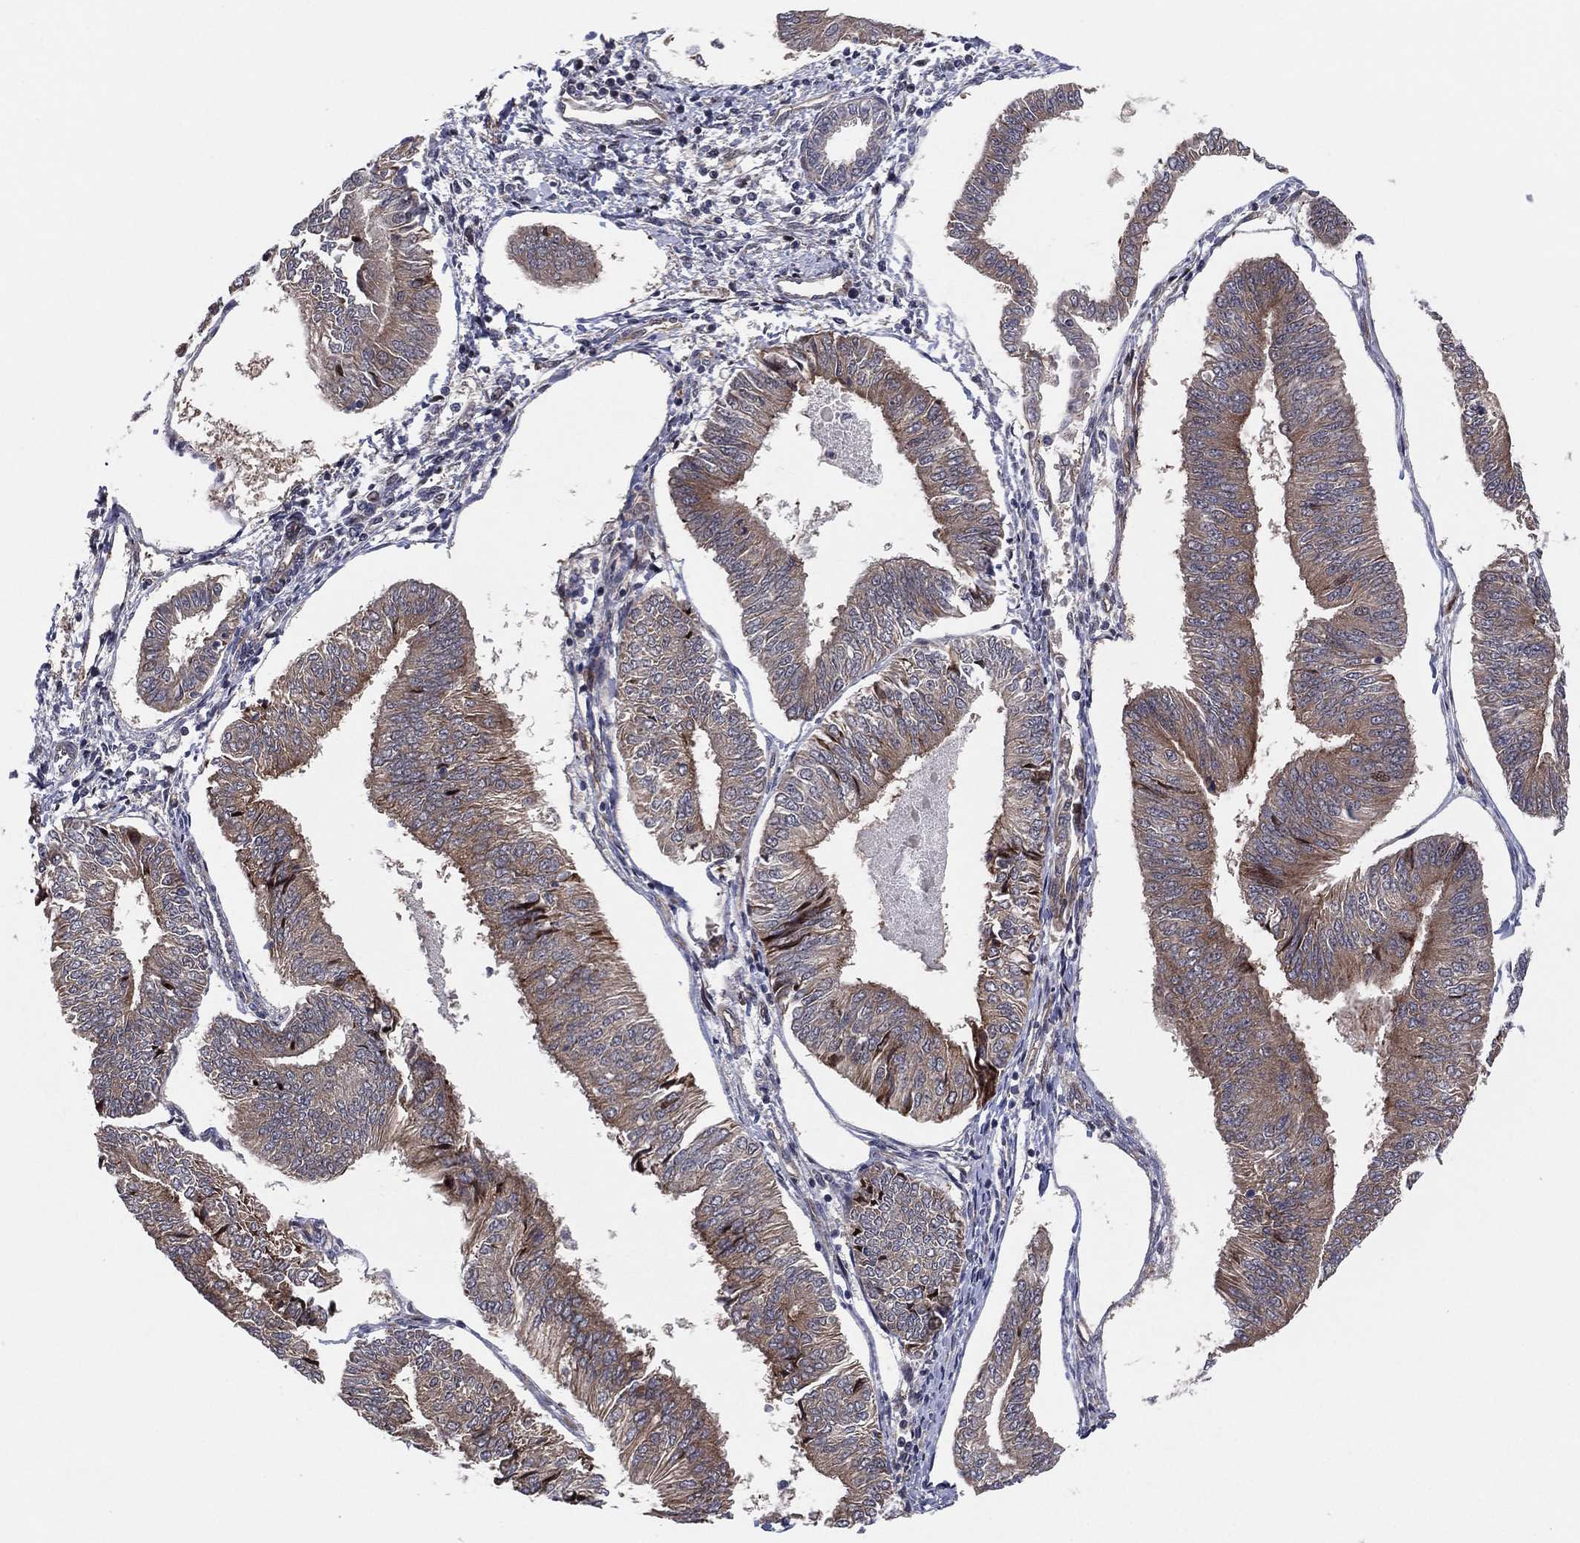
{"staining": {"intensity": "moderate", "quantity": "<25%", "location": "cytoplasmic/membranous"}, "tissue": "endometrial cancer", "cell_type": "Tumor cells", "image_type": "cancer", "snomed": [{"axis": "morphology", "description": "Adenocarcinoma, NOS"}, {"axis": "topography", "description": "Endometrium"}], "caption": "An image of endometrial cancer stained for a protein shows moderate cytoplasmic/membranous brown staining in tumor cells.", "gene": "UTP14A", "patient": {"sex": "female", "age": 58}}